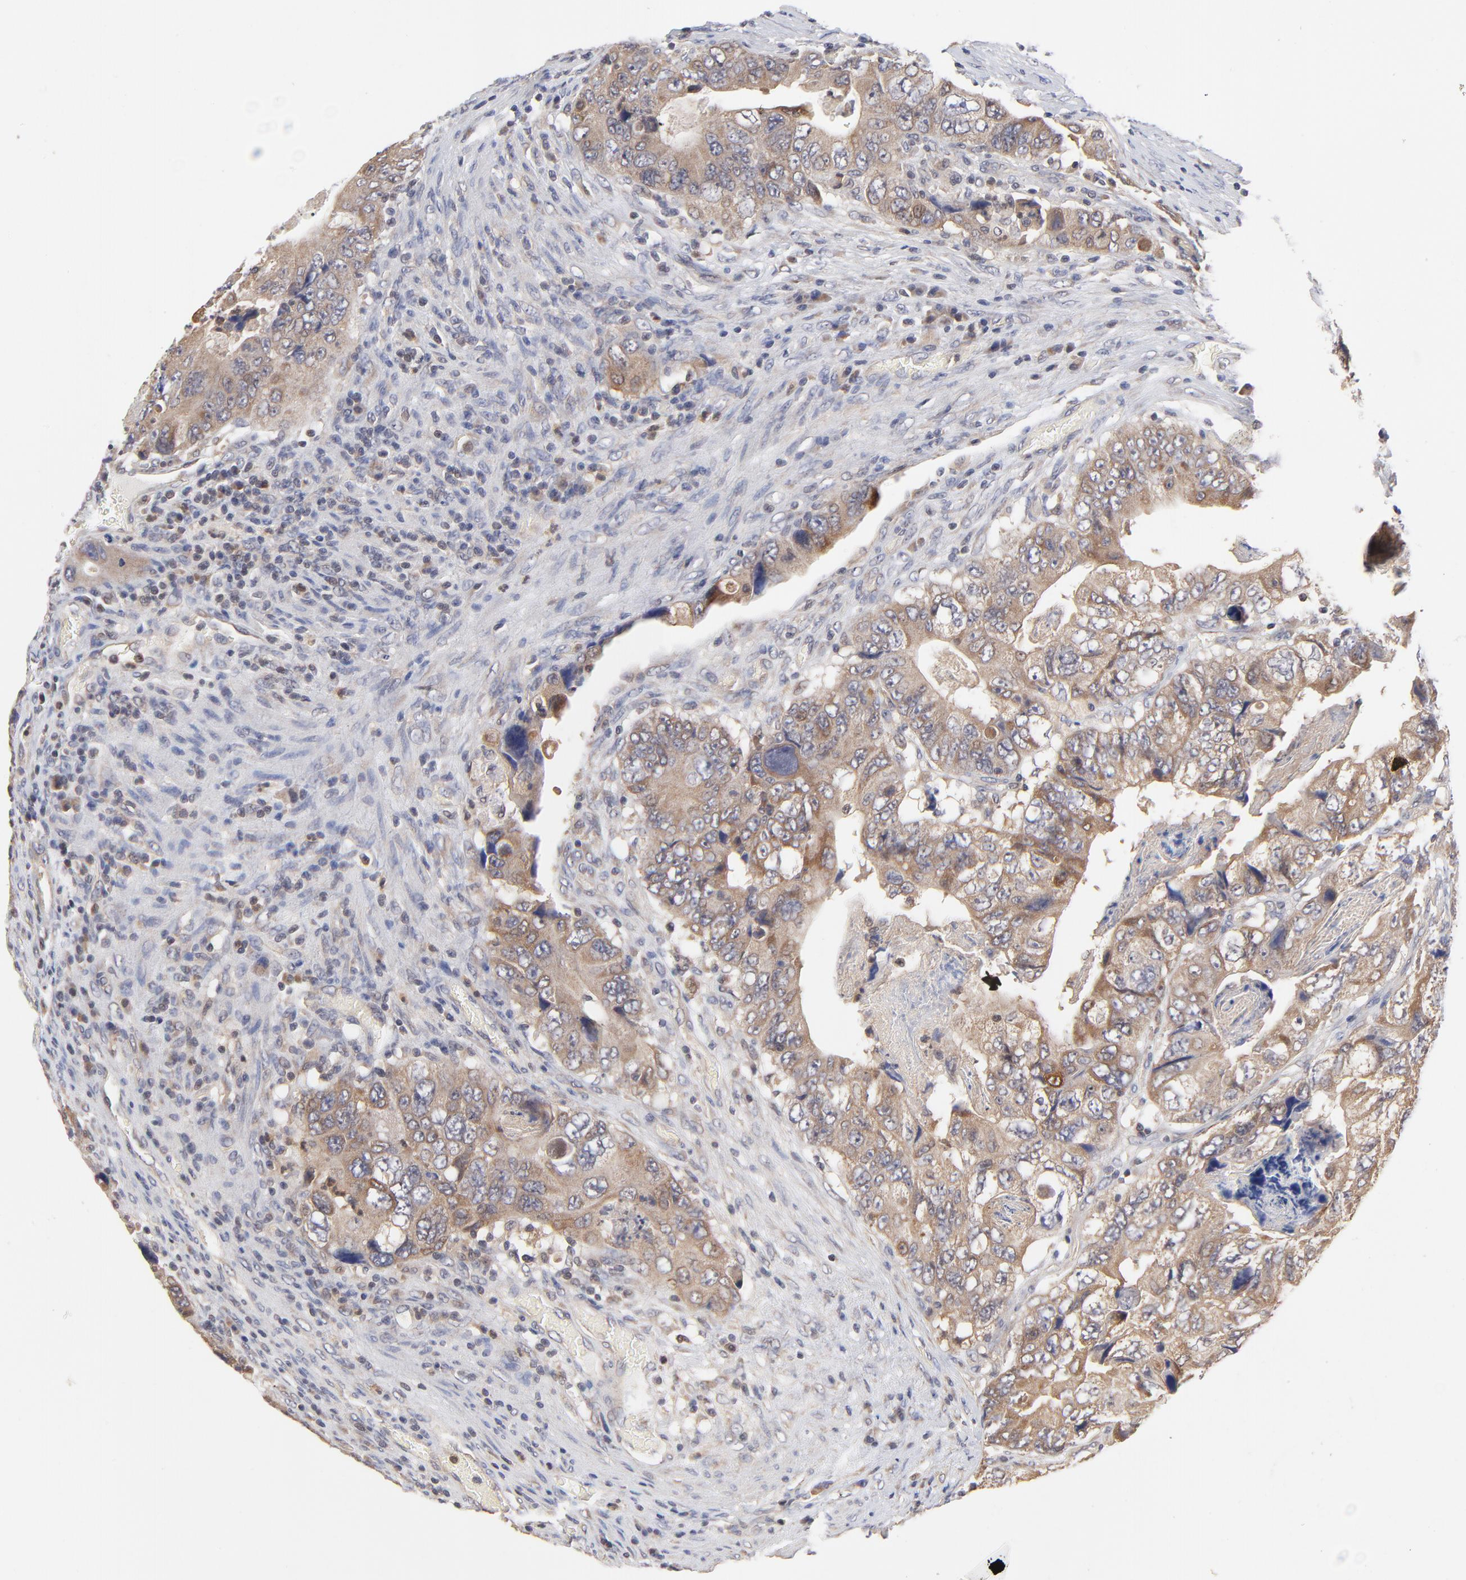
{"staining": {"intensity": "moderate", "quantity": "25%-75%", "location": "cytoplasmic/membranous"}, "tissue": "colorectal cancer", "cell_type": "Tumor cells", "image_type": "cancer", "snomed": [{"axis": "morphology", "description": "Adenocarcinoma, NOS"}, {"axis": "topography", "description": "Rectum"}], "caption": "A medium amount of moderate cytoplasmic/membranous expression is present in about 25%-75% of tumor cells in colorectal cancer tissue.", "gene": "PCMT1", "patient": {"sex": "female", "age": 82}}